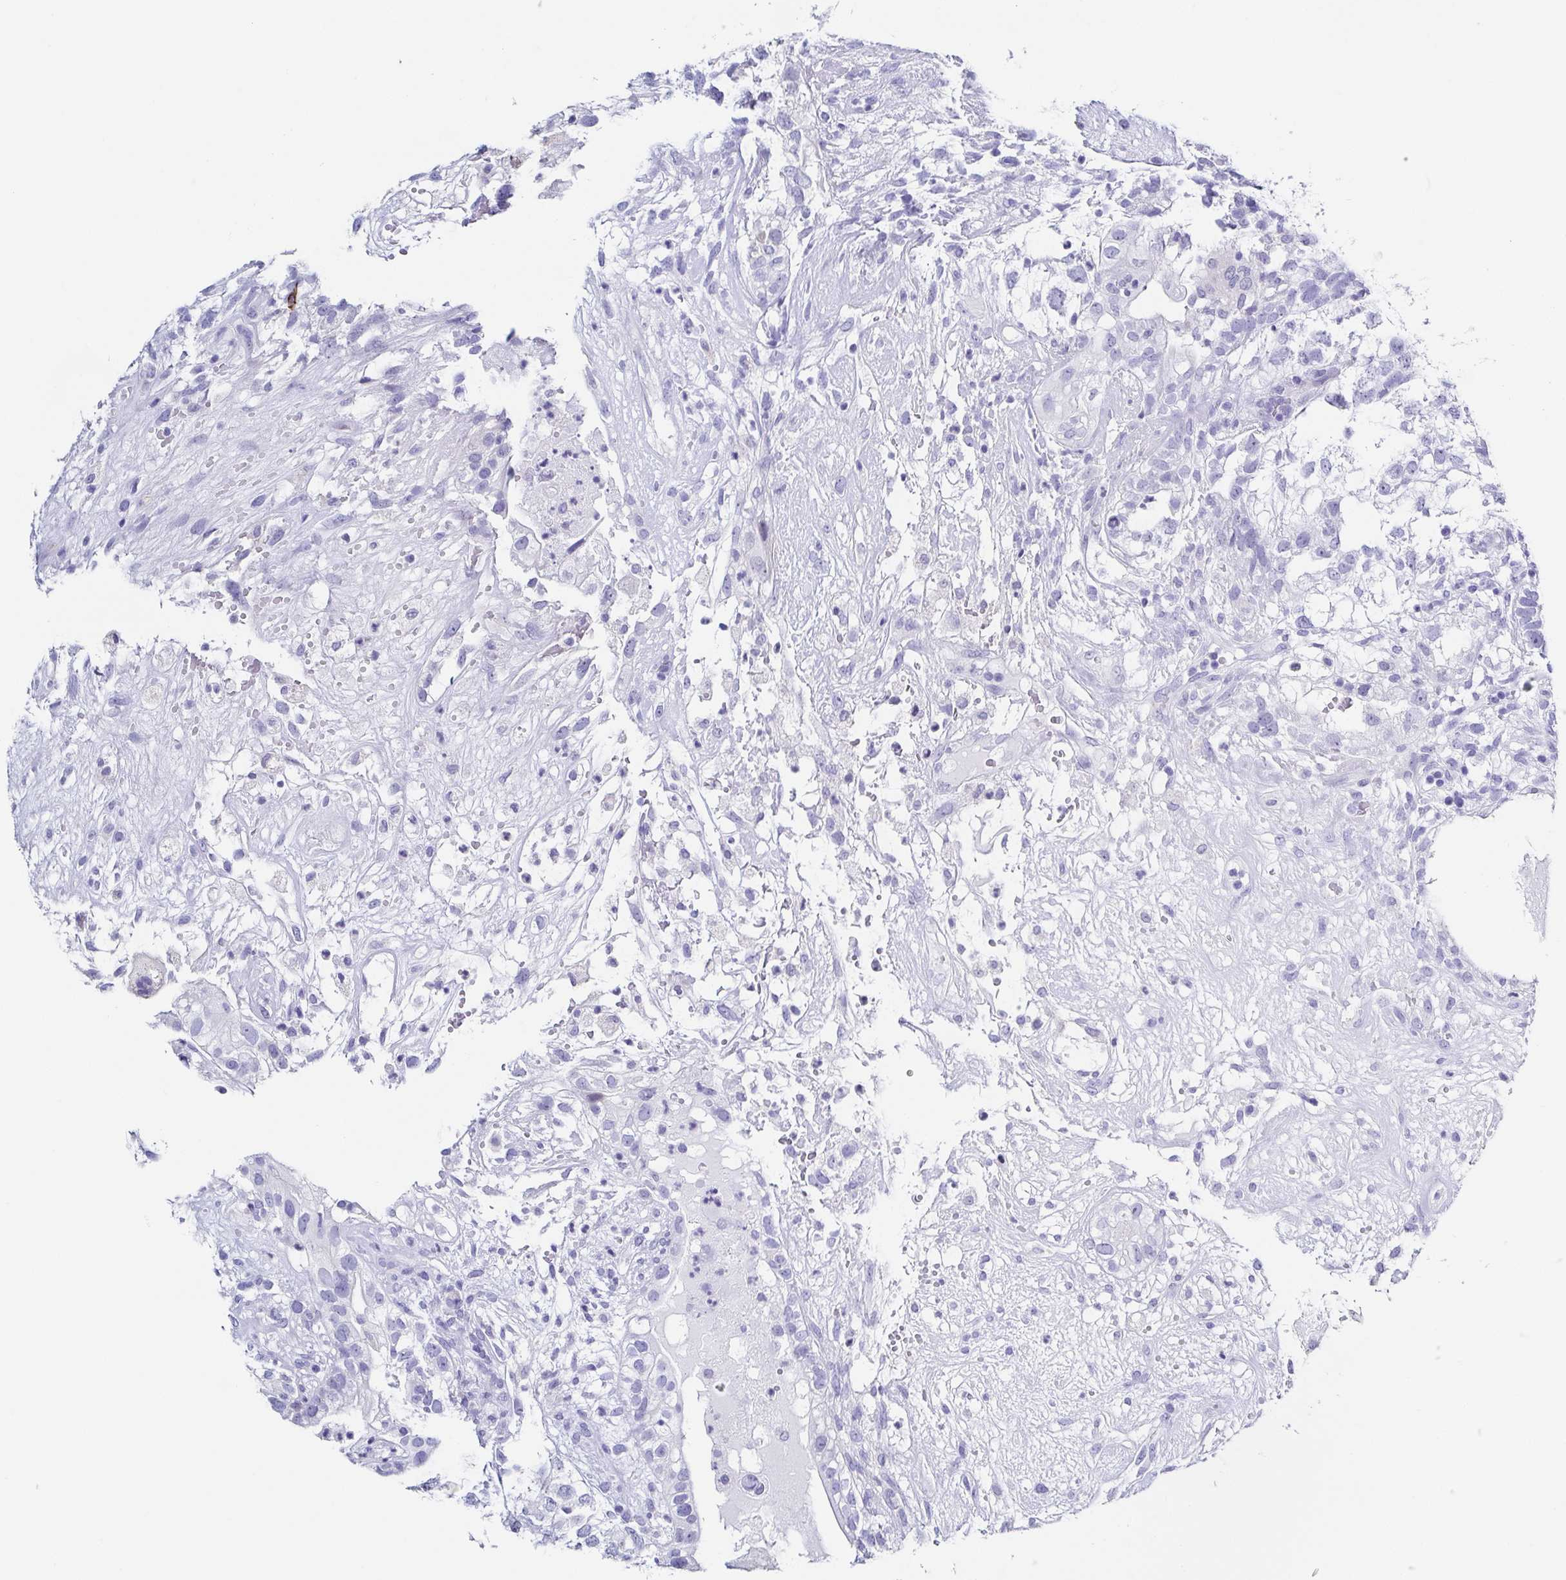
{"staining": {"intensity": "negative", "quantity": "none", "location": "none"}, "tissue": "testis cancer", "cell_type": "Tumor cells", "image_type": "cancer", "snomed": [{"axis": "morphology", "description": "Seminoma, NOS"}, {"axis": "morphology", "description": "Carcinoma, Embryonal, NOS"}, {"axis": "topography", "description": "Testis"}], "caption": "A high-resolution histopathology image shows immunohistochemistry (IHC) staining of seminoma (testis), which demonstrates no significant staining in tumor cells.", "gene": "TNNT2", "patient": {"sex": "male", "age": 41}}